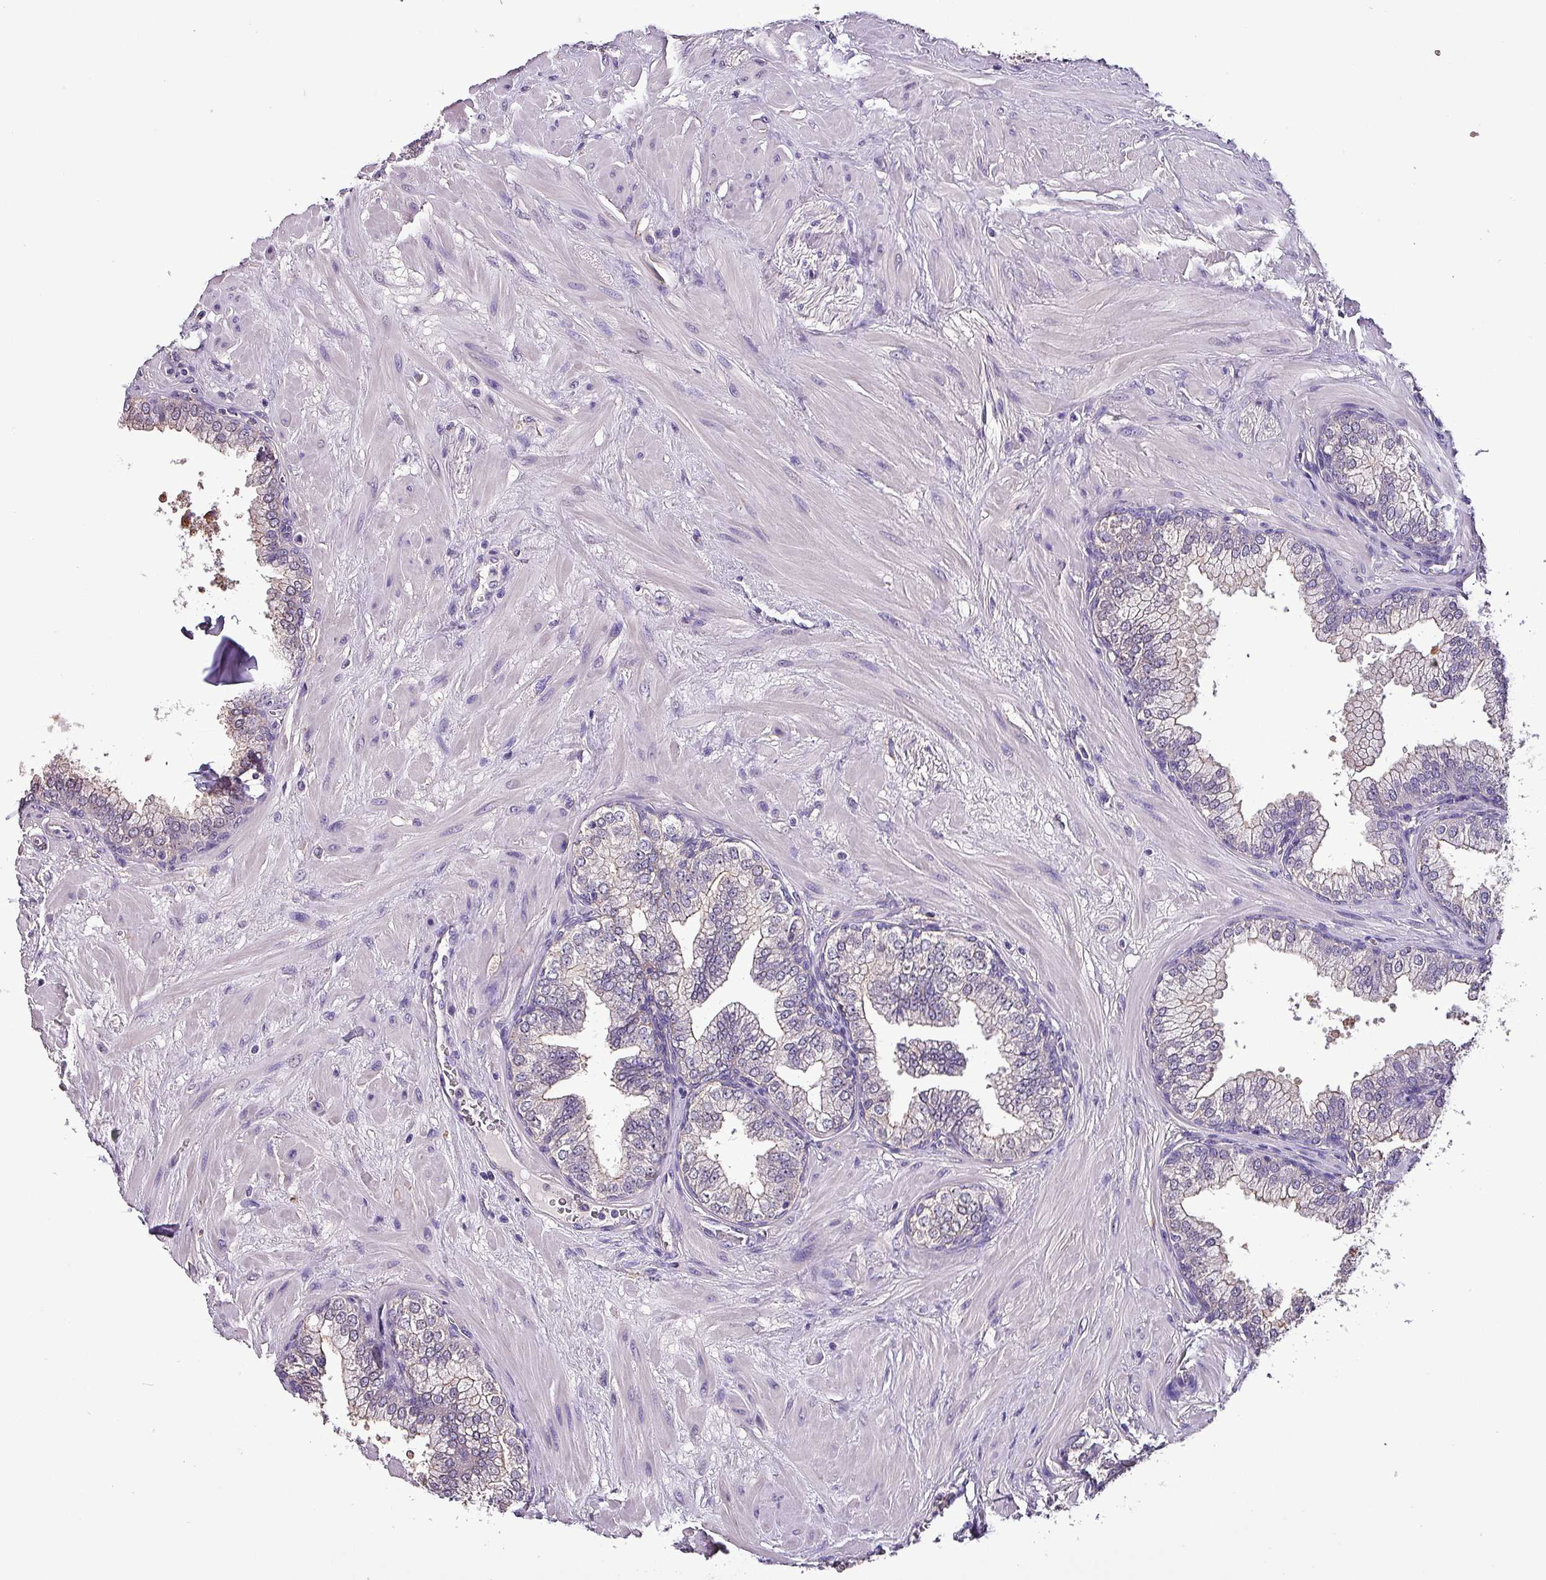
{"staining": {"intensity": "weak", "quantity": "25%-75%", "location": "cytoplasmic/membranous"}, "tissue": "prostate", "cell_type": "Glandular cells", "image_type": "normal", "snomed": [{"axis": "morphology", "description": "Normal tissue, NOS"}, {"axis": "topography", "description": "Prostate"}], "caption": "The micrograph displays immunohistochemical staining of benign prostate. There is weak cytoplasmic/membranous expression is present in approximately 25%-75% of glandular cells. The protein is stained brown, and the nuclei are stained in blue (DAB IHC with brightfield microscopy, high magnification).", "gene": "HTRA4", "patient": {"sex": "male", "age": 60}}